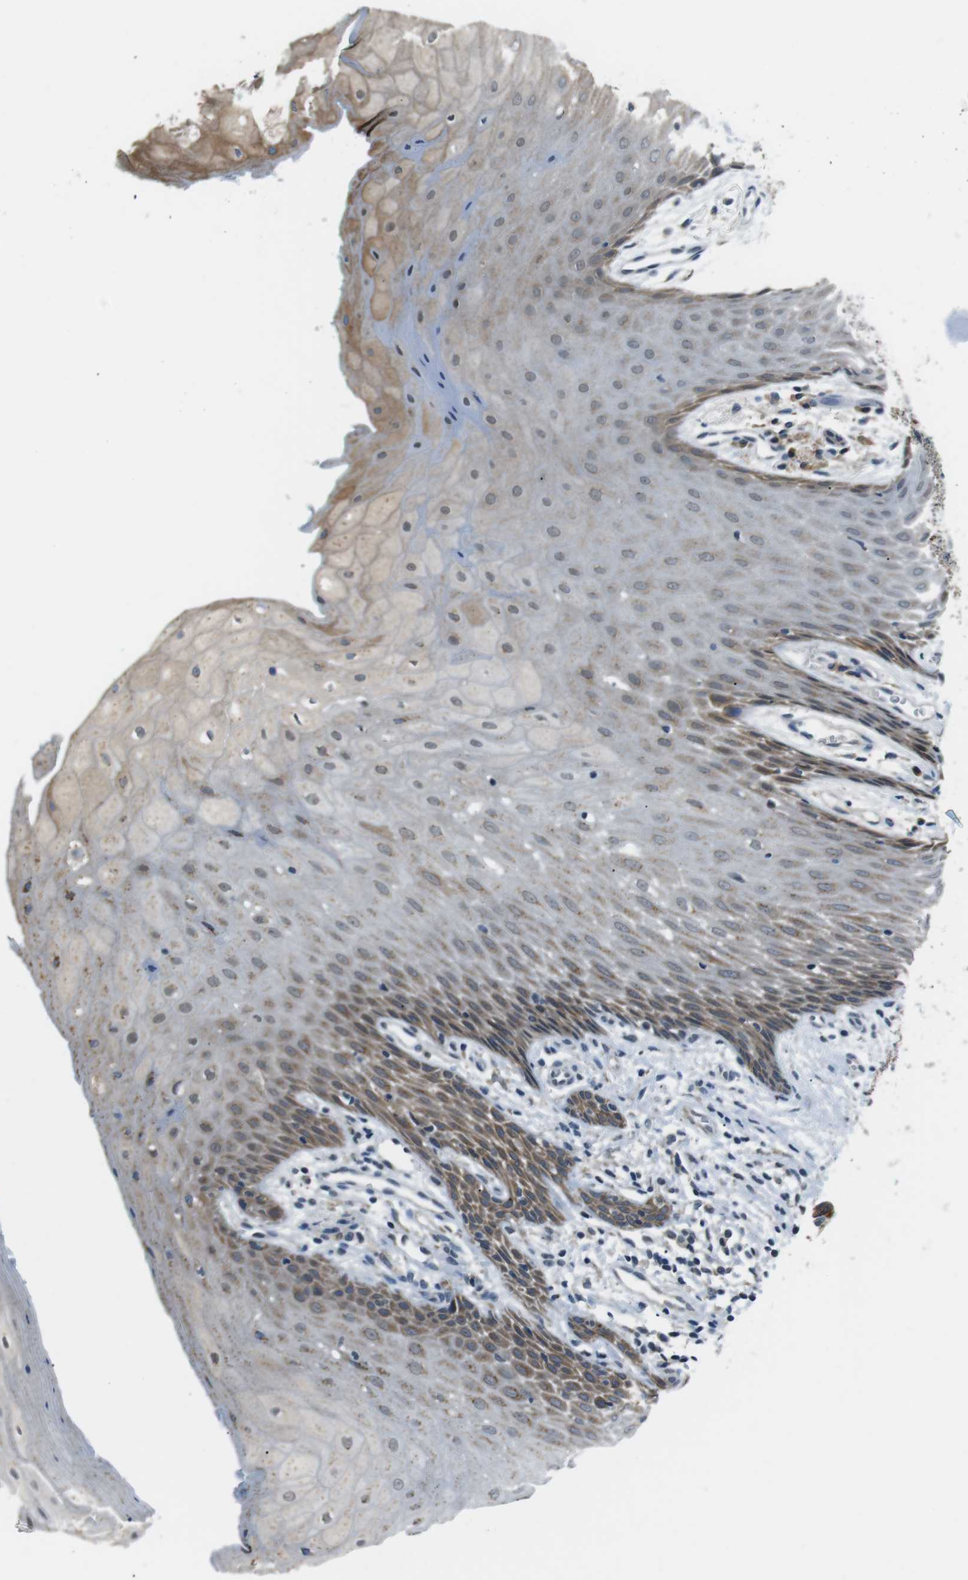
{"staining": {"intensity": "moderate", "quantity": "25%-75%", "location": "cytoplasmic/membranous"}, "tissue": "oral mucosa", "cell_type": "Squamous epithelial cells", "image_type": "normal", "snomed": [{"axis": "morphology", "description": "Normal tissue, NOS"}, {"axis": "morphology", "description": "Squamous cell carcinoma, NOS"}, {"axis": "topography", "description": "Oral tissue"}, {"axis": "topography", "description": "Salivary gland"}, {"axis": "topography", "description": "Head-Neck"}], "caption": "Immunohistochemistry (IHC) staining of unremarkable oral mucosa, which shows medium levels of moderate cytoplasmic/membranous expression in about 25%-75% of squamous epithelial cells indicating moderate cytoplasmic/membranous protein staining. The staining was performed using DAB (3,3'-diaminobenzidine) (brown) for protein detection and nuclei were counterstained in hematoxylin (blue).", "gene": "FAM3B", "patient": {"sex": "female", "age": 62}}